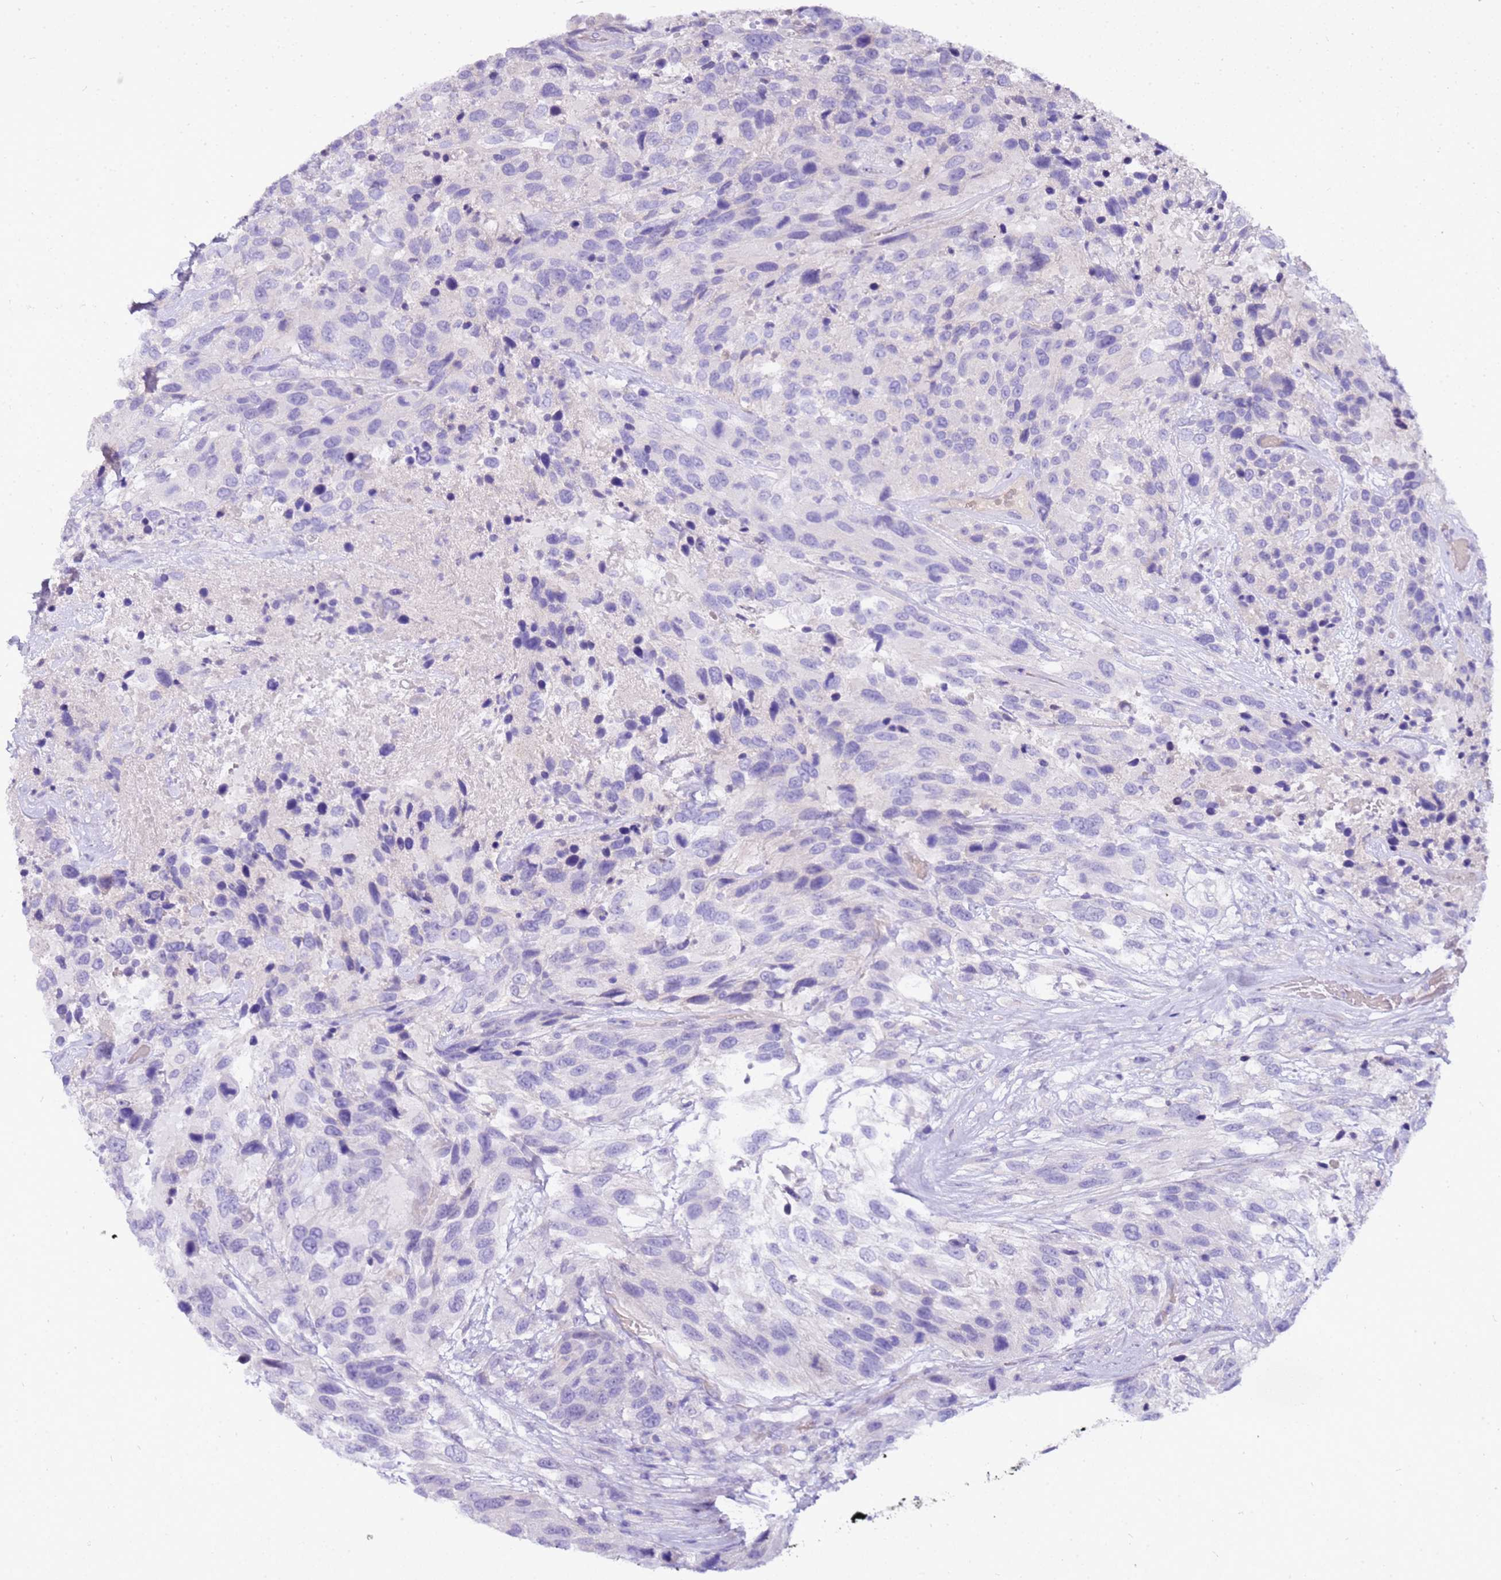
{"staining": {"intensity": "negative", "quantity": "none", "location": "none"}, "tissue": "urothelial cancer", "cell_type": "Tumor cells", "image_type": "cancer", "snomed": [{"axis": "morphology", "description": "Urothelial carcinoma, High grade"}, {"axis": "topography", "description": "Urinary bladder"}], "caption": "This is an IHC micrograph of urothelial carcinoma (high-grade). There is no staining in tumor cells.", "gene": "DCDC2B", "patient": {"sex": "female", "age": 70}}